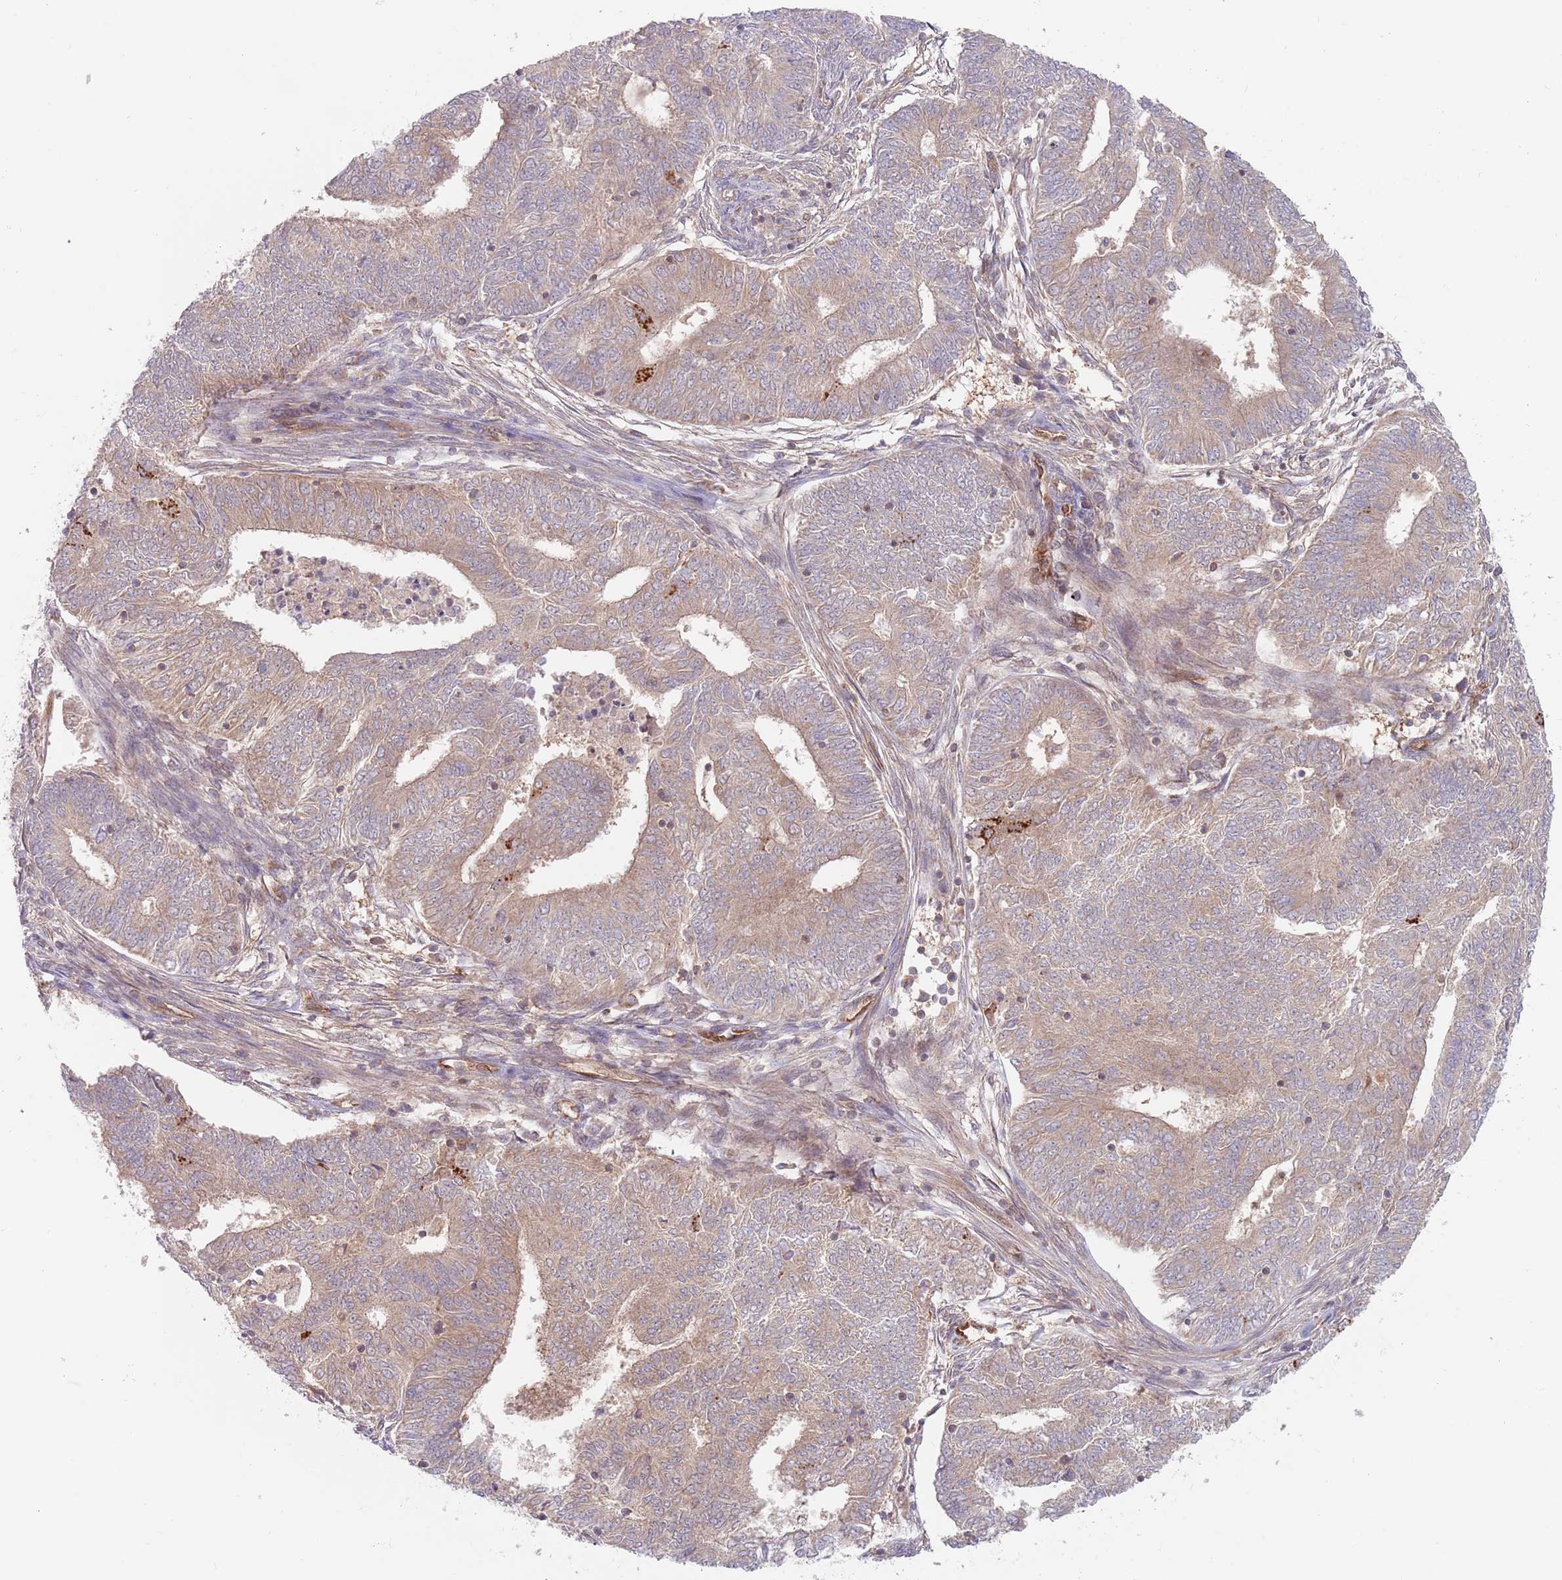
{"staining": {"intensity": "weak", "quantity": "25%-75%", "location": "cytoplasmic/membranous"}, "tissue": "endometrial cancer", "cell_type": "Tumor cells", "image_type": "cancer", "snomed": [{"axis": "morphology", "description": "Adenocarcinoma, NOS"}, {"axis": "topography", "description": "Endometrium"}], "caption": "Immunohistochemical staining of human endometrial adenocarcinoma shows weak cytoplasmic/membranous protein staining in approximately 25%-75% of tumor cells.", "gene": "GUK1", "patient": {"sex": "female", "age": 62}}